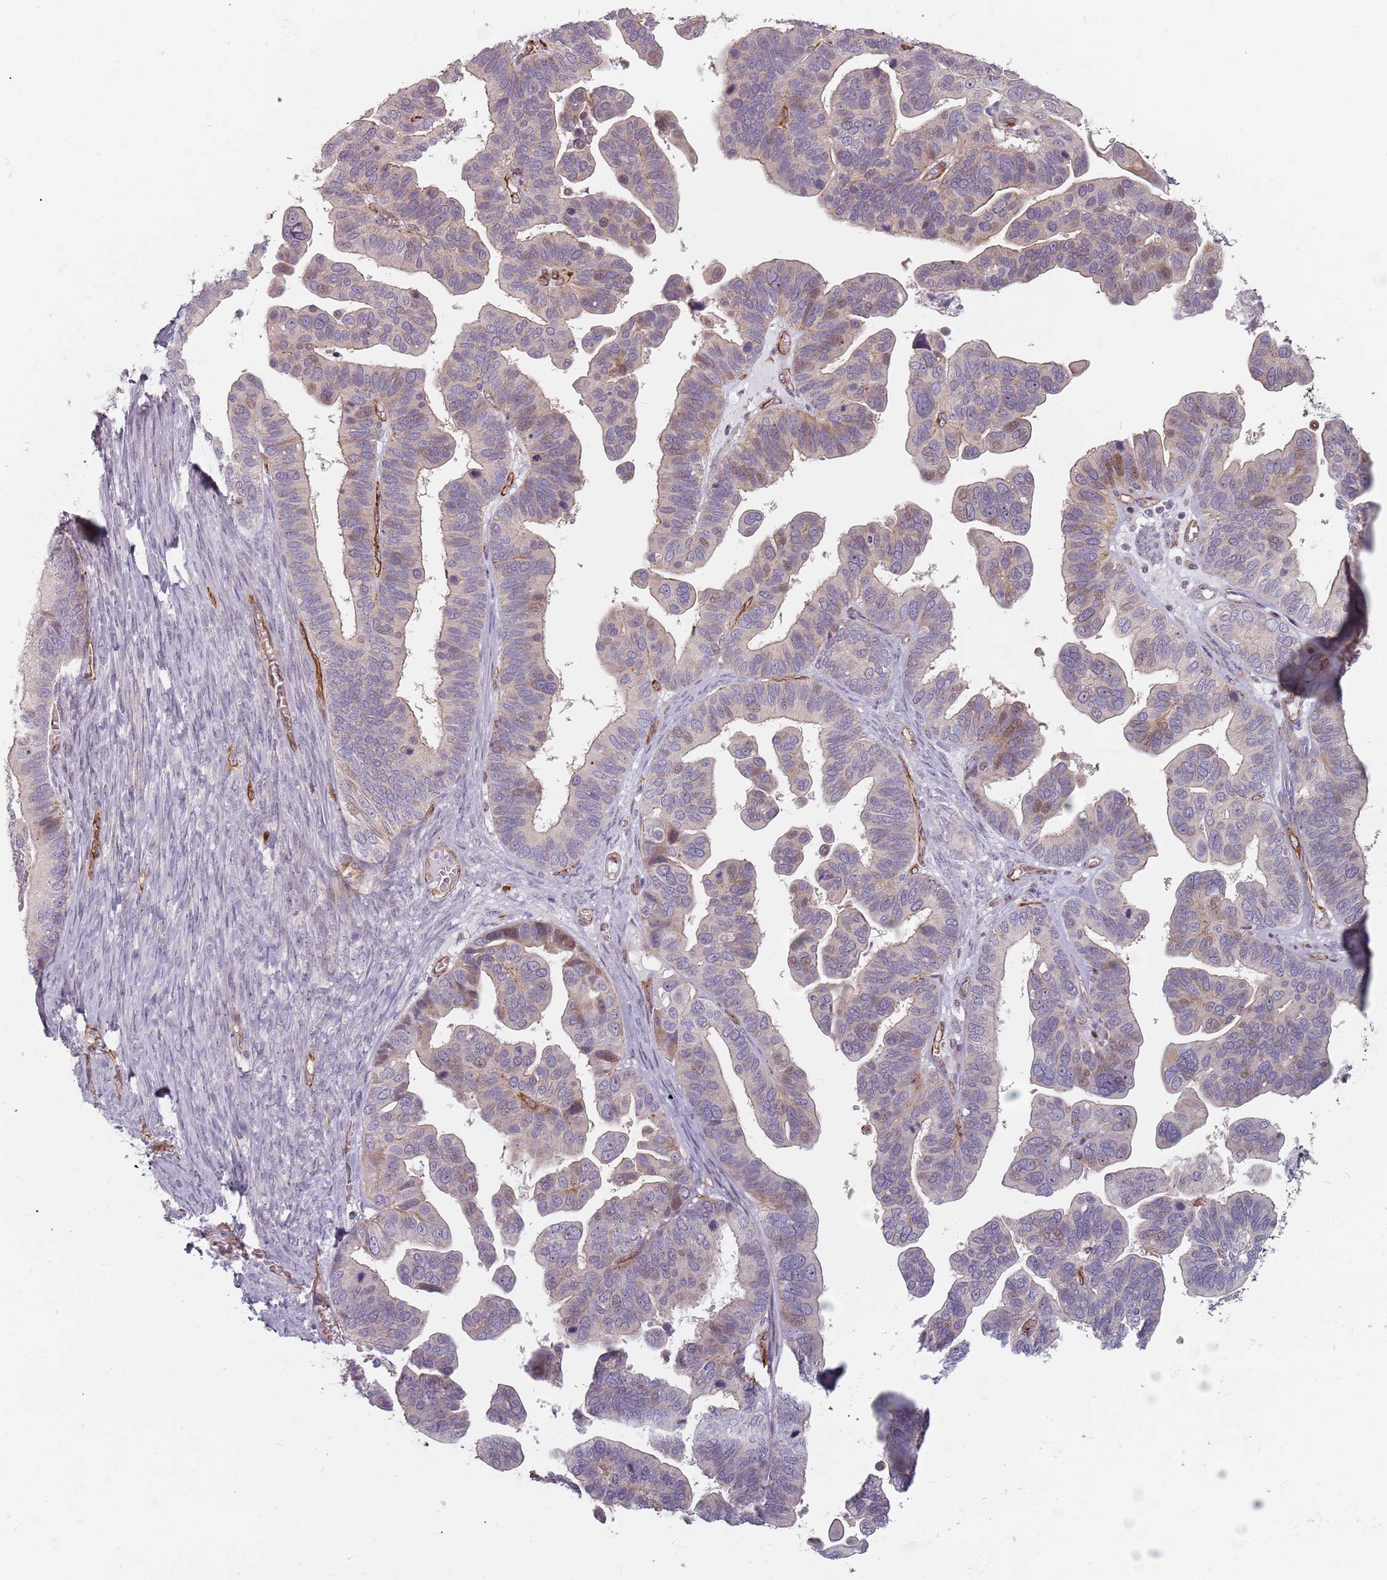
{"staining": {"intensity": "weak", "quantity": "<25%", "location": "cytoplasmic/membranous,nuclear"}, "tissue": "ovarian cancer", "cell_type": "Tumor cells", "image_type": "cancer", "snomed": [{"axis": "morphology", "description": "Cystadenocarcinoma, serous, NOS"}, {"axis": "topography", "description": "Ovary"}], "caption": "A high-resolution image shows immunohistochemistry (IHC) staining of ovarian serous cystadenocarcinoma, which displays no significant expression in tumor cells.", "gene": "GAS2L3", "patient": {"sex": "female", "age": 56}}